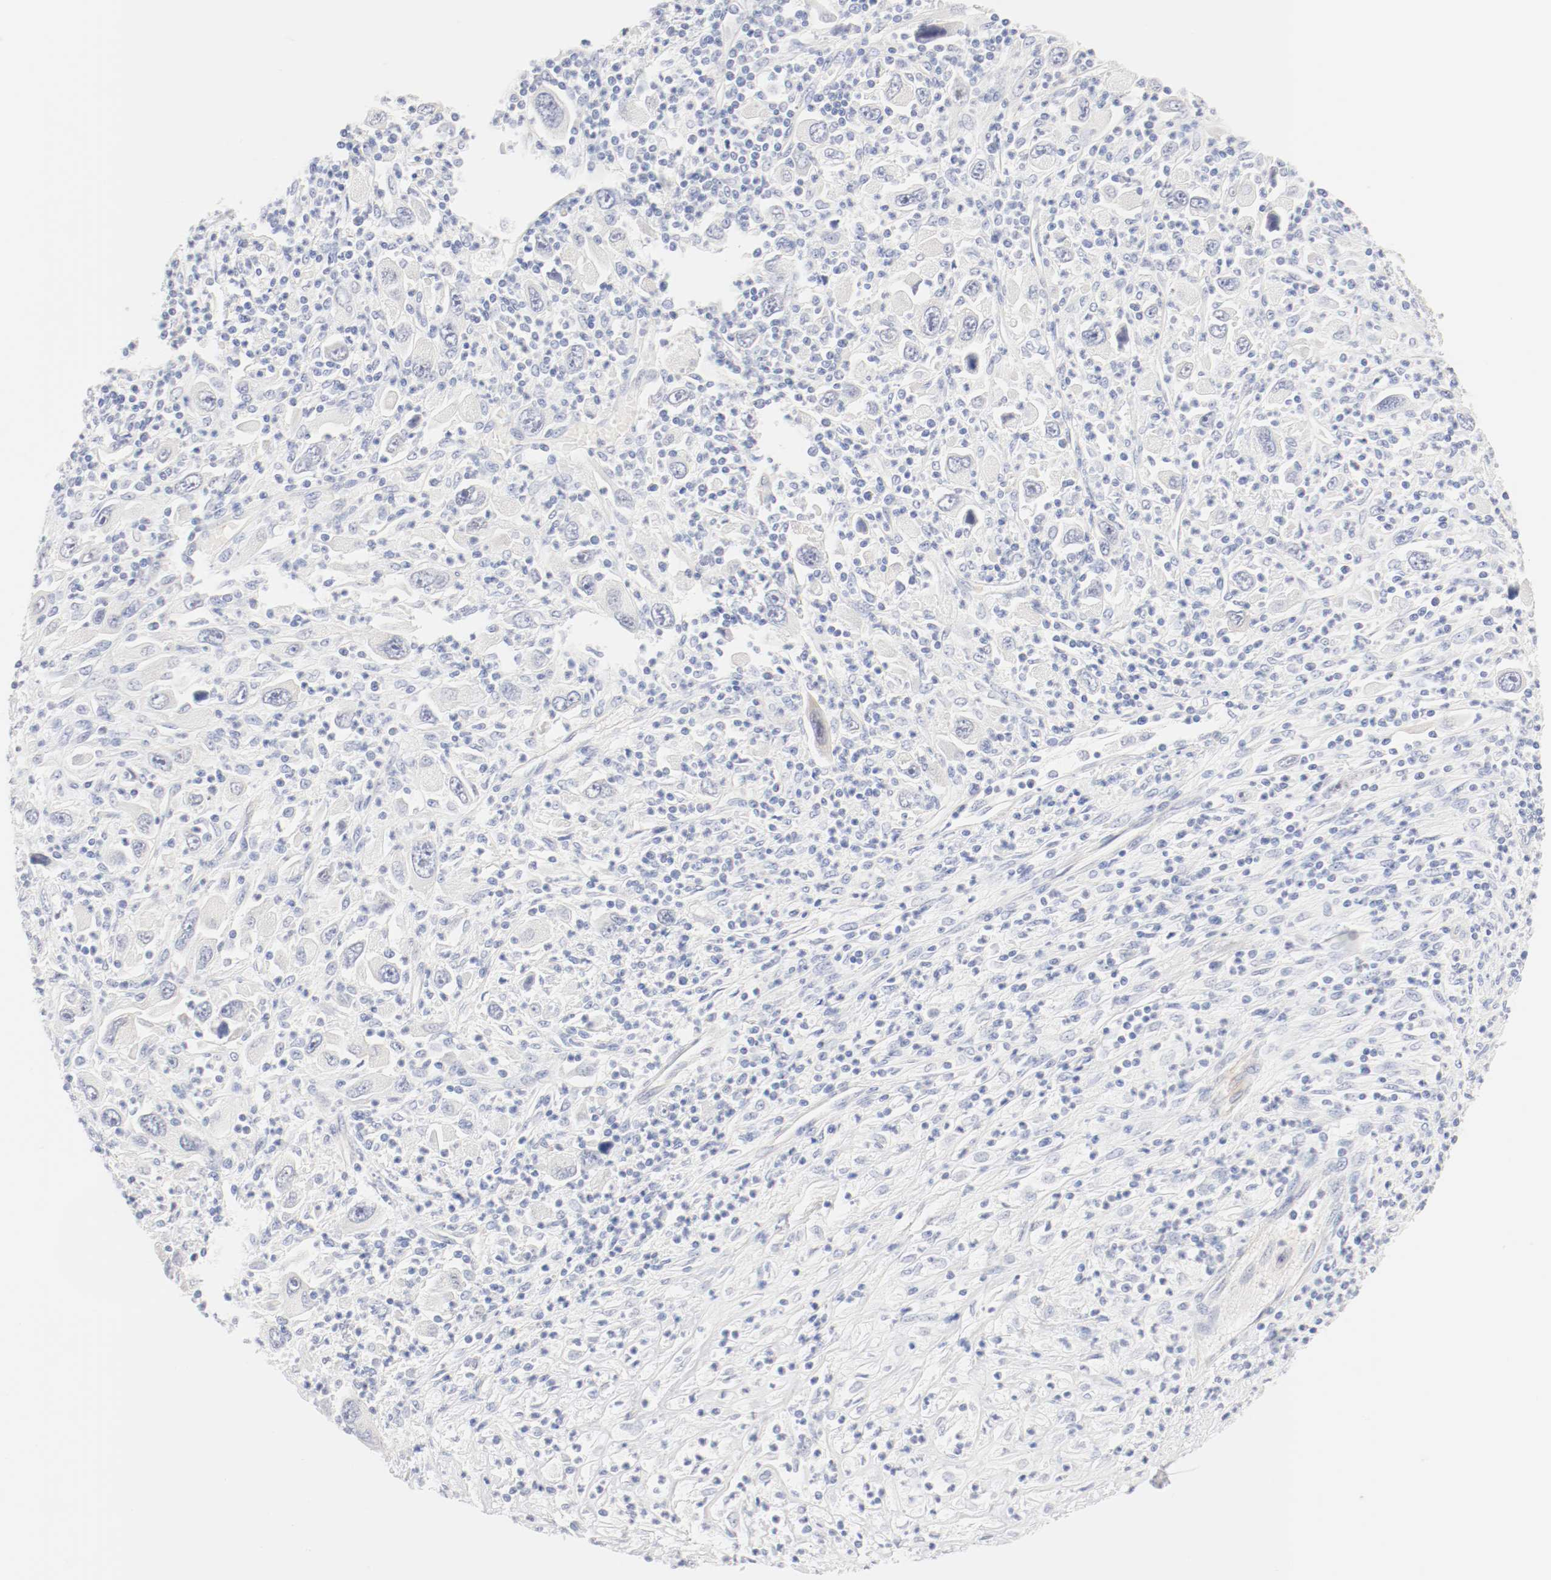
{"staining": {"intensity": "negative", "quantity": "none", "location": "none"}, "tissue": "melanoma", "cell_type": "Tumor cells", "image_type": "cancer", "snomed": [{"axis": "morphology", "description": "Malignant melanoma, Metastatic site"}, {"axis": "topography", "description": "Skin"}], "caption": "The immunohistochemistry (IHC) histopathology image has no significant expression in tumor cells of malignant melanoma (metastatic site) tissue. (DAB (3,3'-diaminobenzidine) immunohistochemistry (IHC) with hematoxylin counter stain).", "gene": "HOMER1", "patient": {"sex": "female", "age": 56}}